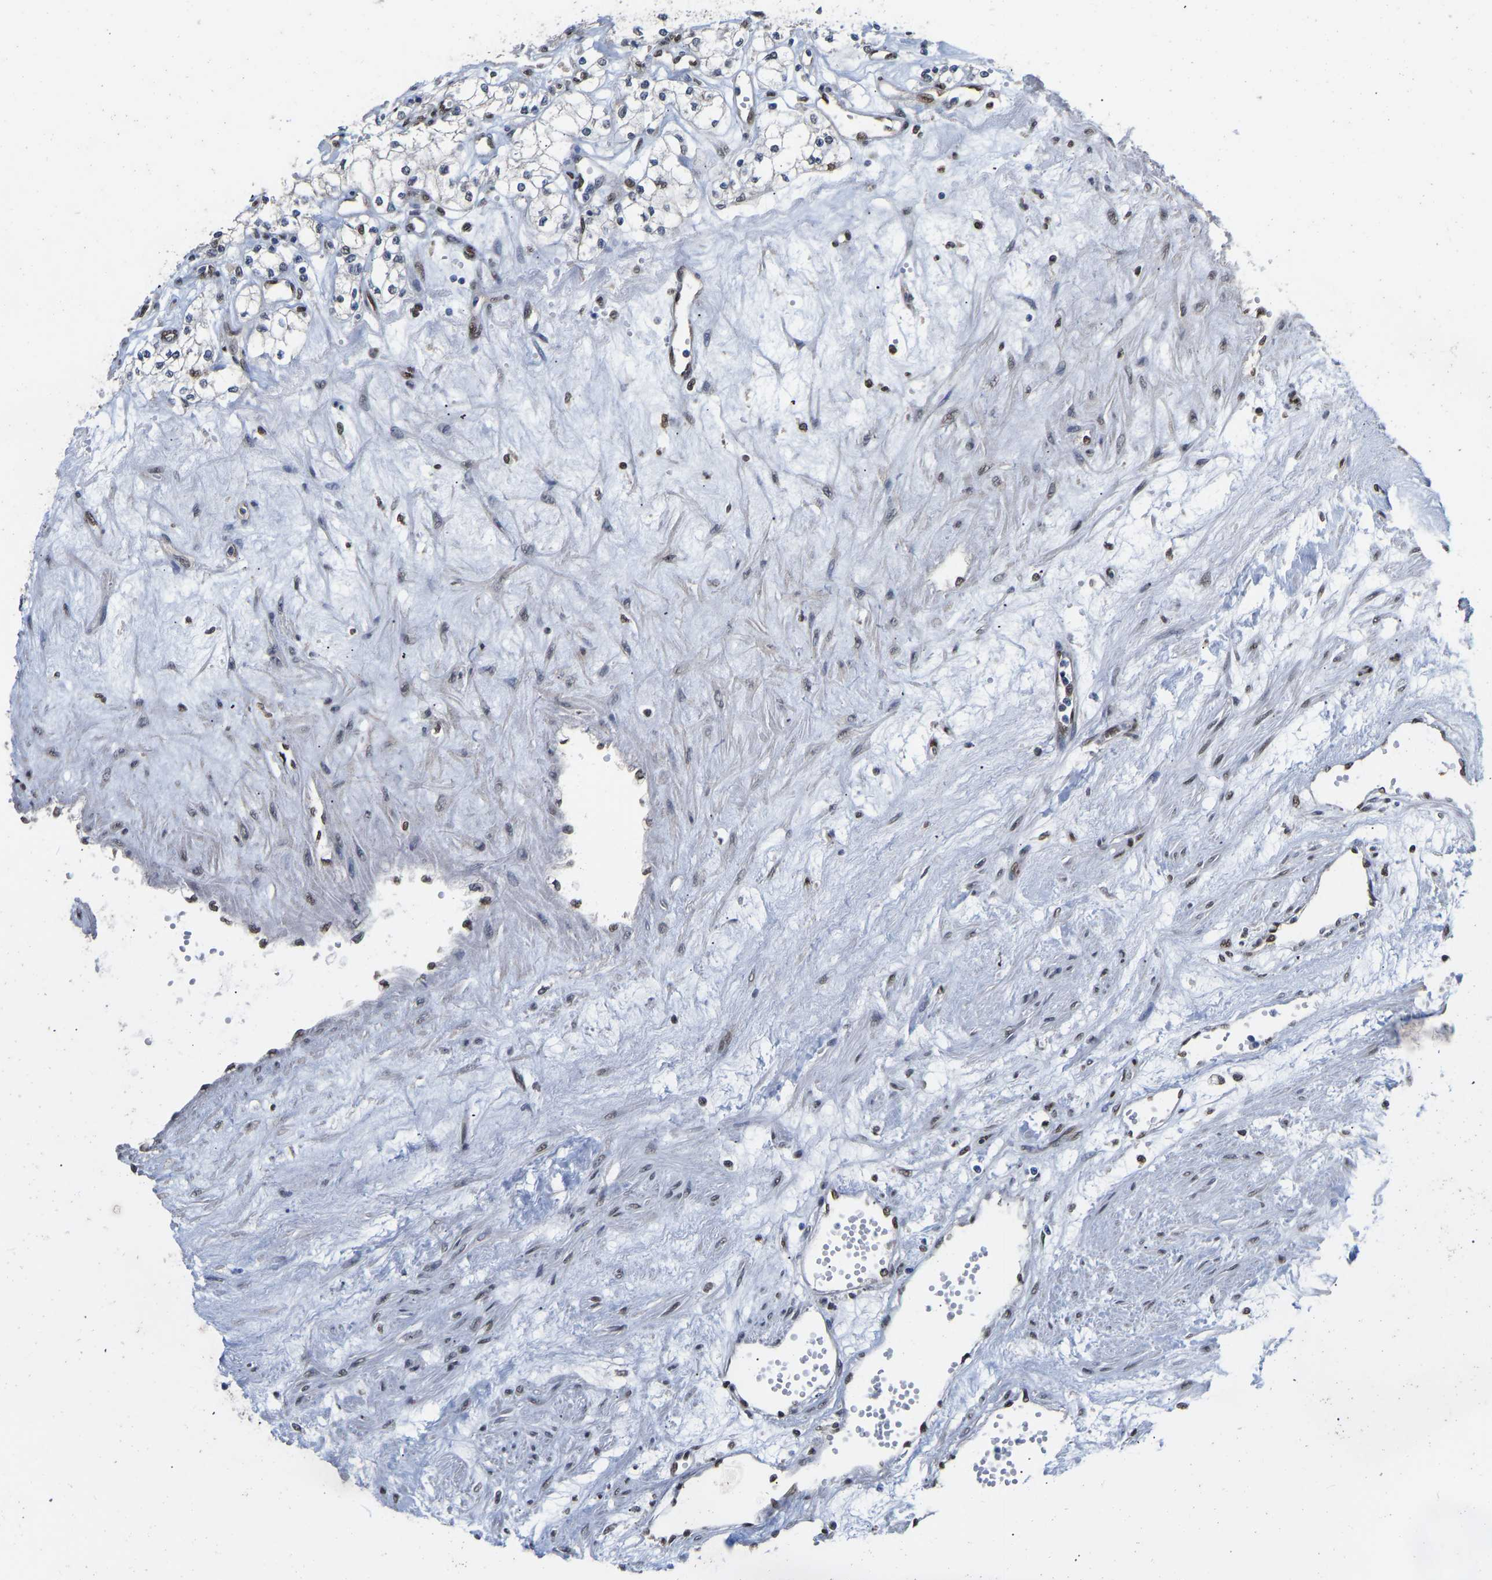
{"staining": {"intensity": "weak", "quantity": "<25%", "location": "nuclear"}, "tissue": "renal cancer", "cell_type": "Tumor cells", "image_type": "cancer", "snomed": [{"axis": "morphology", "description": "Adenocarcinoma, NOS"}, {"axis": "topography", "description": "Kidney"}], "caption": "Tumor cells show no significant protein staining in adenocarcinoma (renal).", "gene": "QKI", "patient": {"sex": "male", "age": 59}}